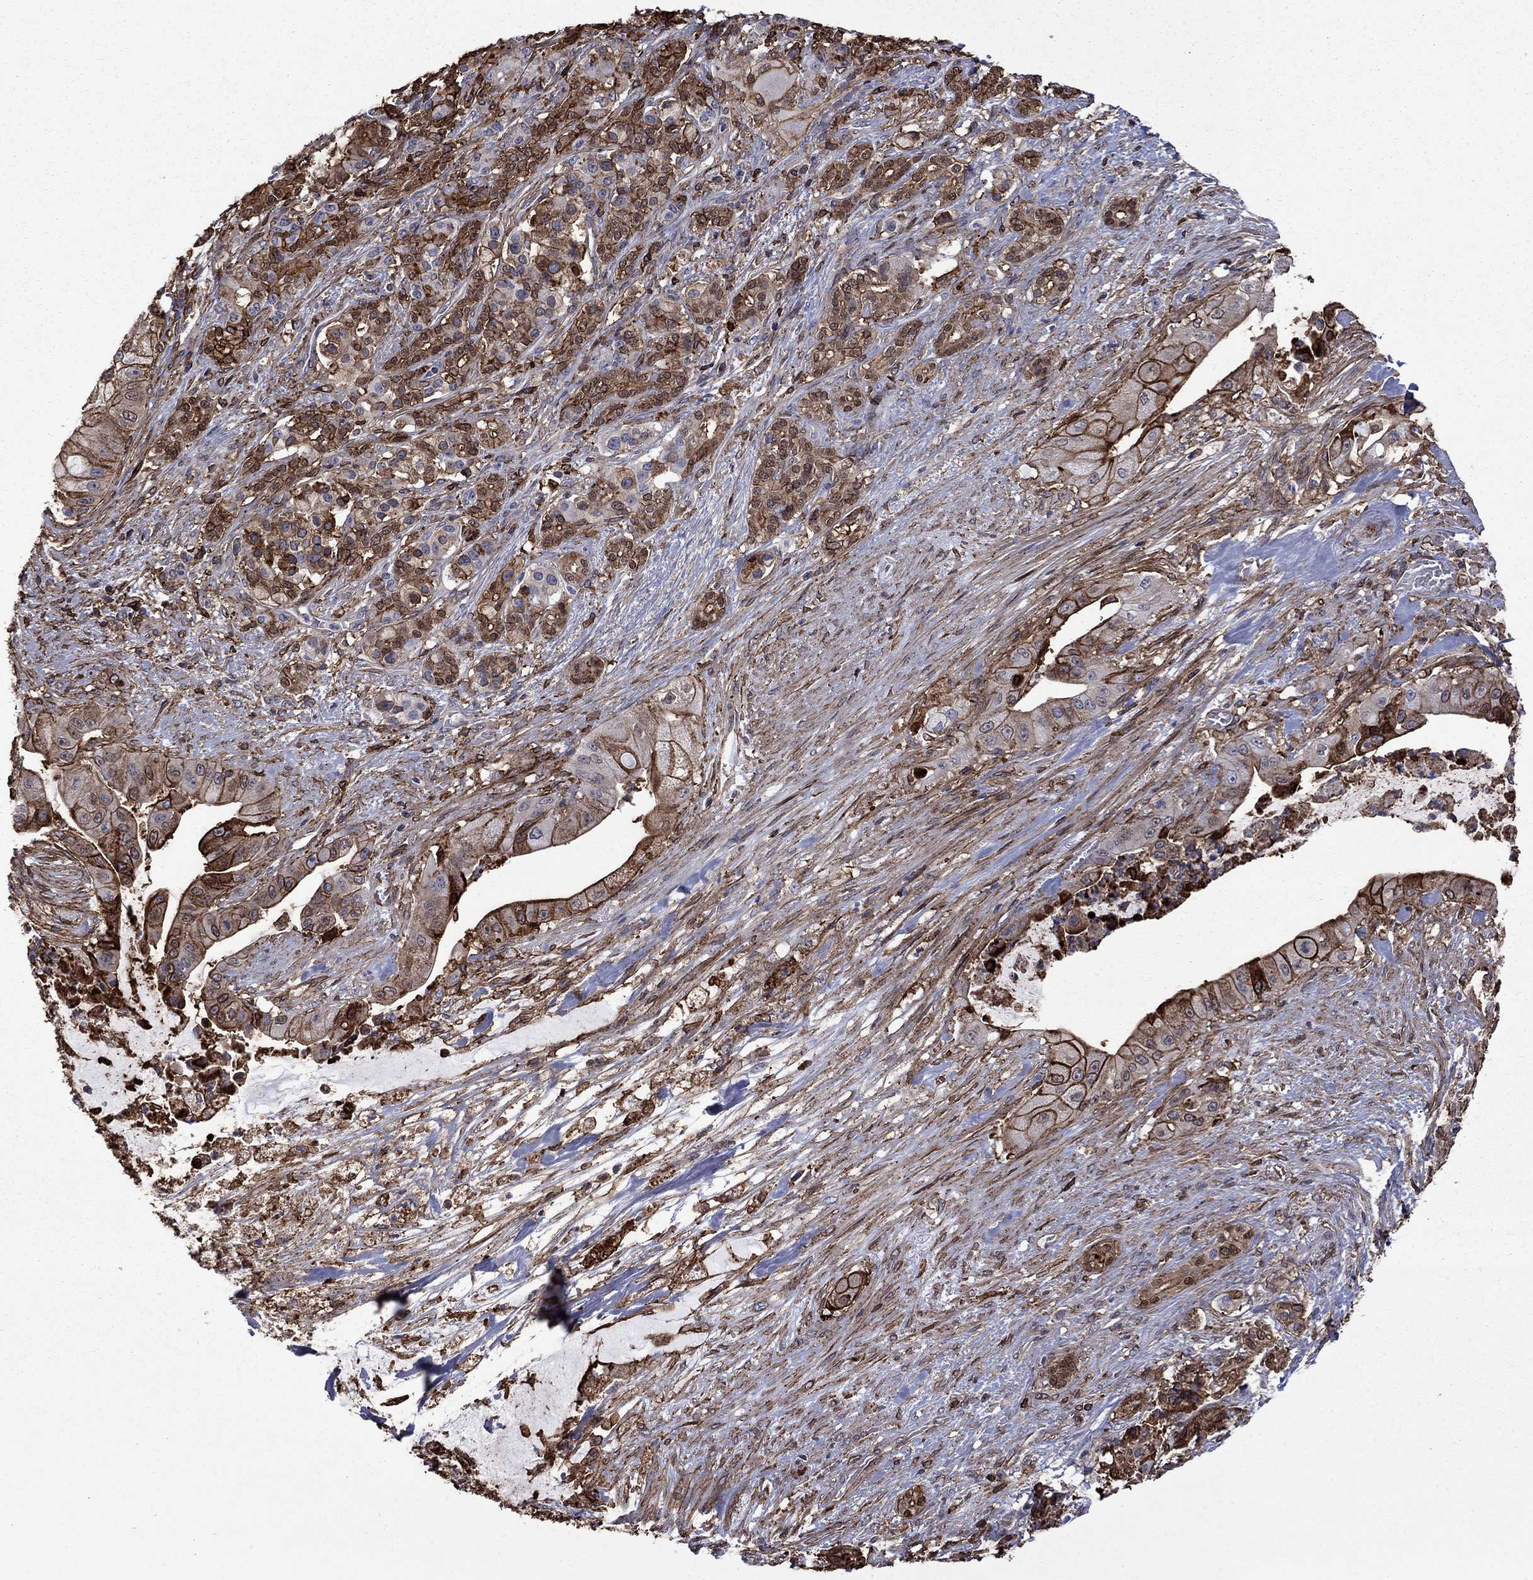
{"staining": {"intensity": "strong", "quantity": "25%-75%", "location": "cytoplasmic/membranous"}, "tissue": "pancreatic cancer", "cell_type": "Tumor cells", "image_type": "cancer", "snomed": [{"axis": "morphology", "description": "Normal tissue, NOS"}, {"axis": "morphology", "description": "Inflammation, NOS"}, {"axis": "morphology", "description": "Adenocarcinoma, NOS"}, {"axis": "topography", "description": "Pancreas"}], "caption": "DAB (3,3'-diaminobenzidine) immunohistochemical staining of human pancreatic adenocarcinoma shows strong cytoplasmic/membranous protein expression in approximately 25%-75% of tumor cells.", "gene": "PLAU", "patient": {"sex": "male", "age": 57}}